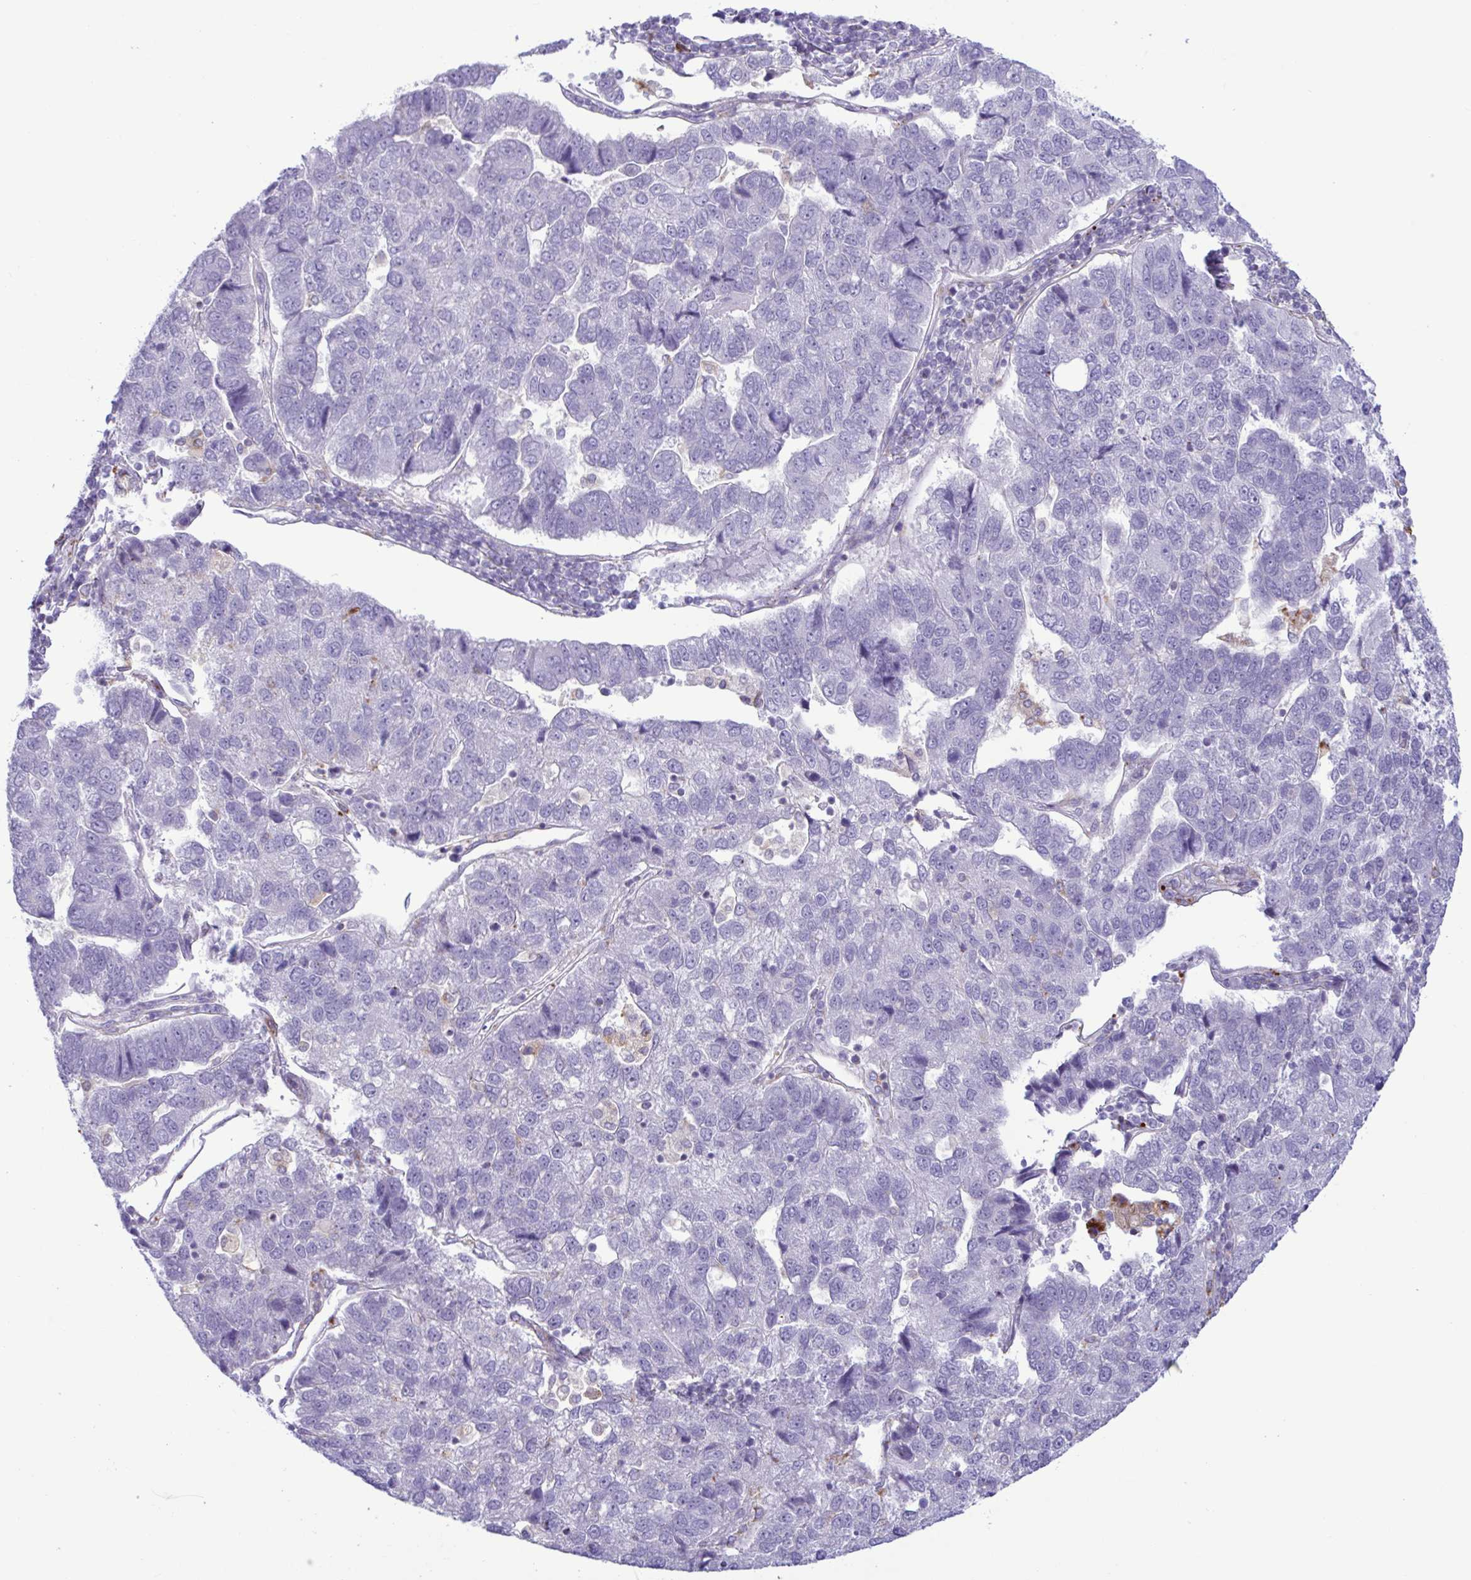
{"staining": {"intensity": "negative", "quantity": "none", "location": "none"}, "tissue": "pancreatic cancer", "cell_type": "Tumor cells", "image_type": "cancer", "snomed": [{"axis": "morphology", "description": "Adenocarcinoma, NOS"}, {"axis": "topography", "description": "Pancreas"}], "caption": "A photomicrograph of human pancreatic cancer is negative for staining in tumor cells.", "gene": "XCL1", "patient": {"sex": "female", "age": 61}}